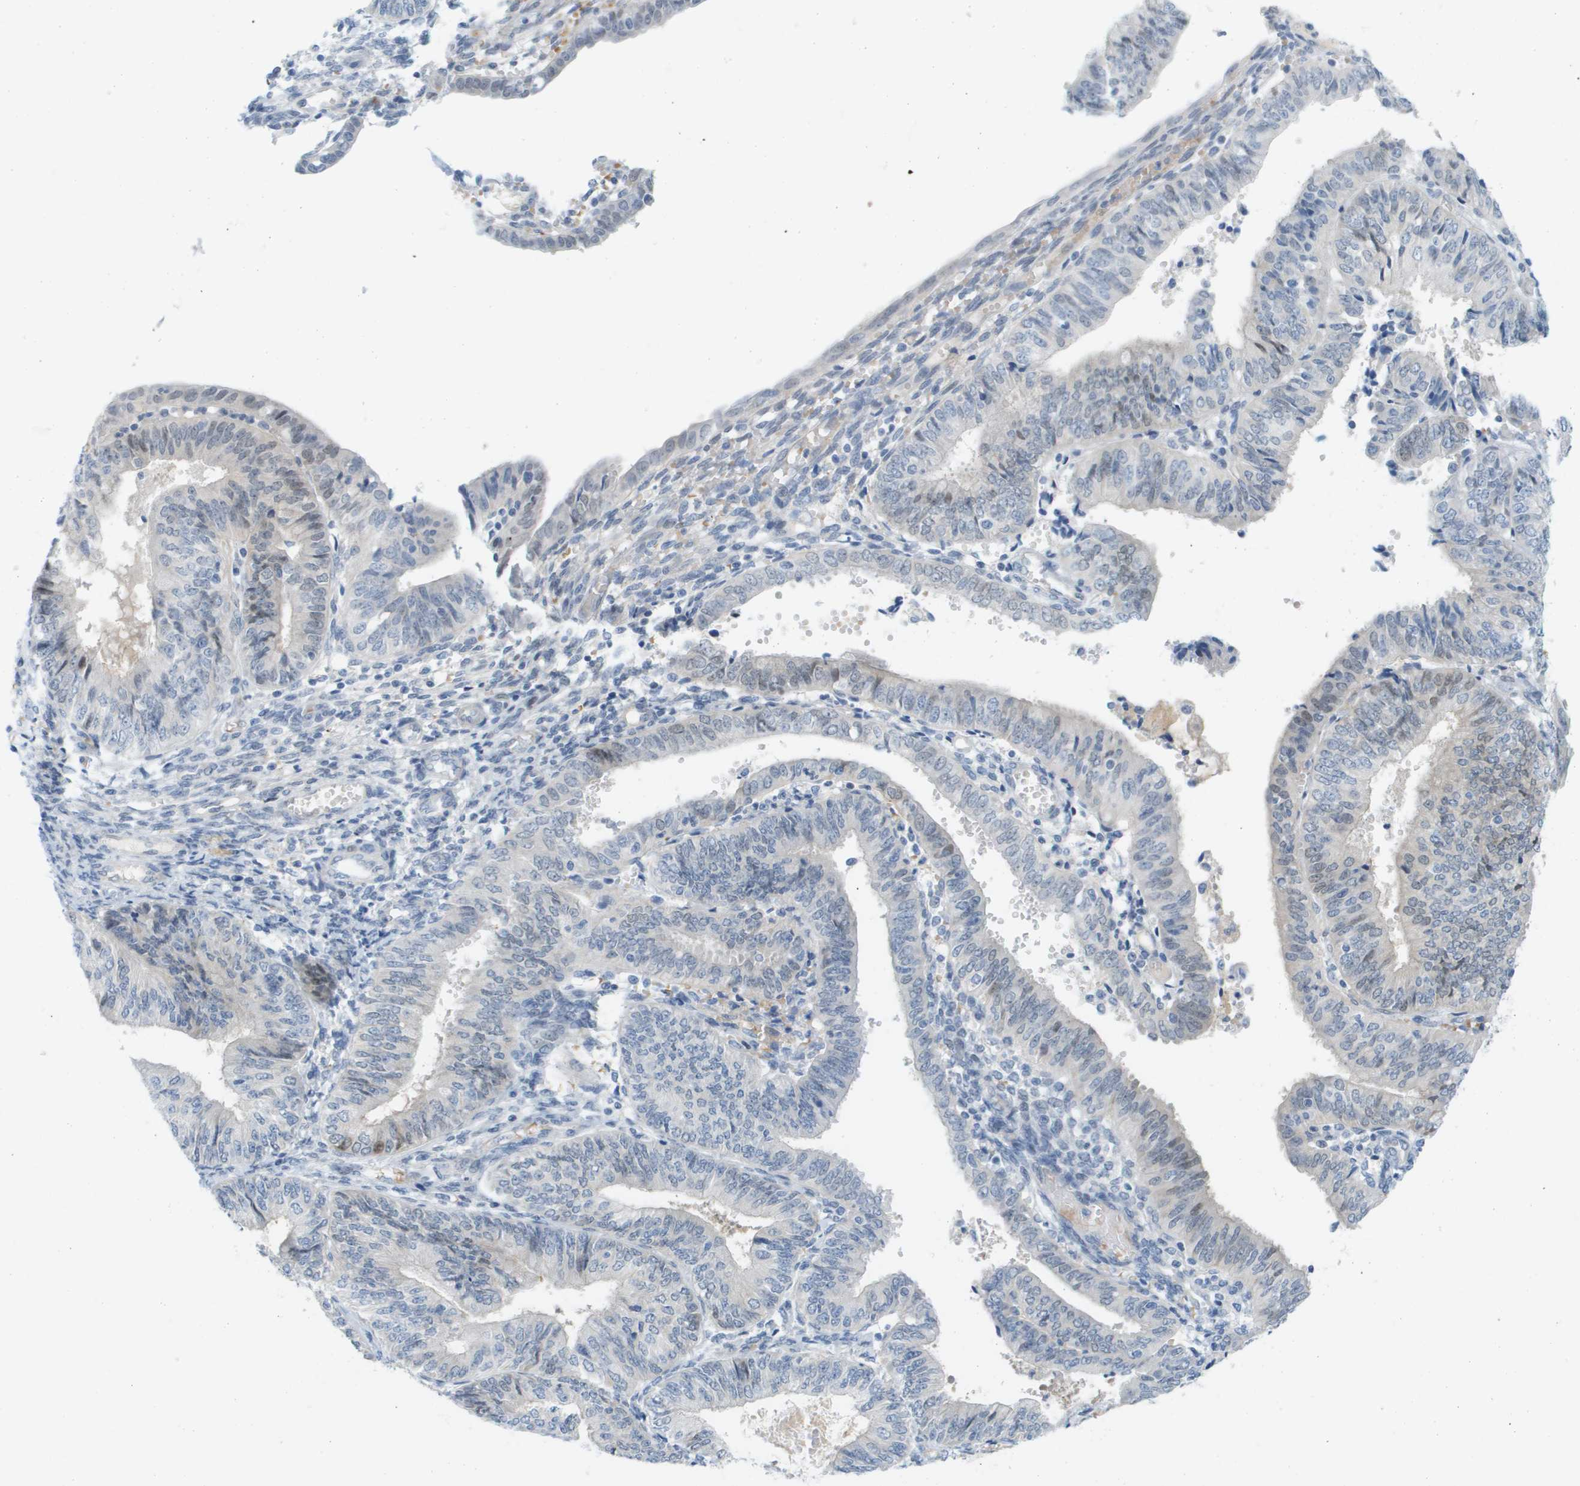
{"staining": {"intensity": "weak", "quantity": "<25%", "location": "cytoplasmic/membranous"}, "tissue": "endometrial cancer", "cell_type": "Tumor cells", "image_type": "cancer", "snomed": [{"axis": "morphology", "description": "Adenocarcinoma, NOS"}, {"axis": "topography", "description": "Endometrium"}], "caption": "The micrograph reveals no significant expression in tumor cells of endometrial cancer (adenocarcinoma).", "gene": "CUL9", "patient": {"sex": "female", "age": 58}}